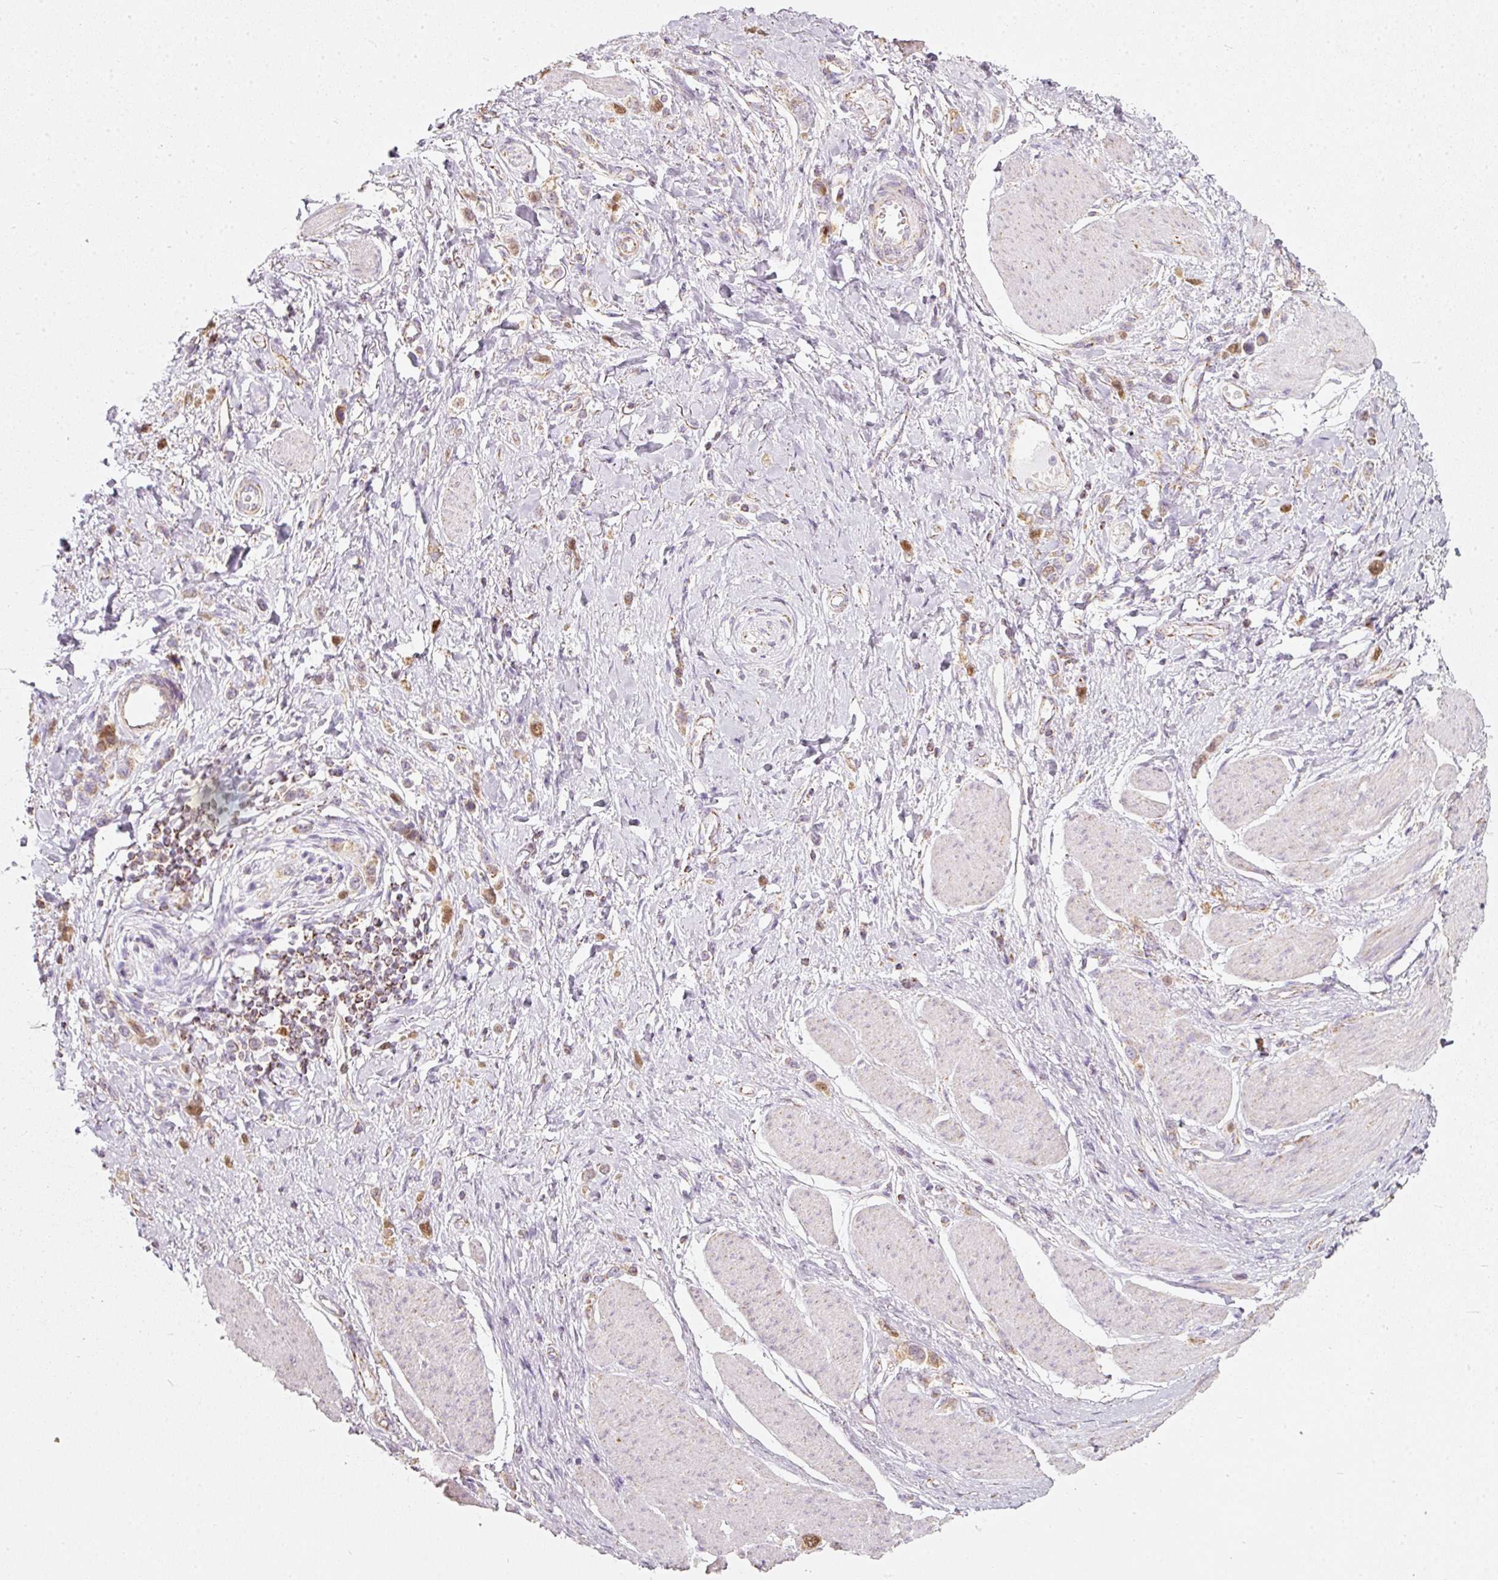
{"staining": {"intensity": "moderate", "quantity": "25%-75%", "location": "nuclear"}, "tissue": "stomach cancer", "cell_type": "Tumor cells", "image_type": "cancer", "snomed": [{"axis": "morphology", "description": "Adenocarcinoma, NOS"}, {"axis": "topography", "description": "Stomach"}], "caption": "High-power microscopy captured an immunohistochemistry (IHC) histopathology image of stomach cancer, revealing moderate nuclear positivity in about 25%-75% of tumor cells.", "gene": "DUT", "patient": {"sex": "female", "age": 65}}